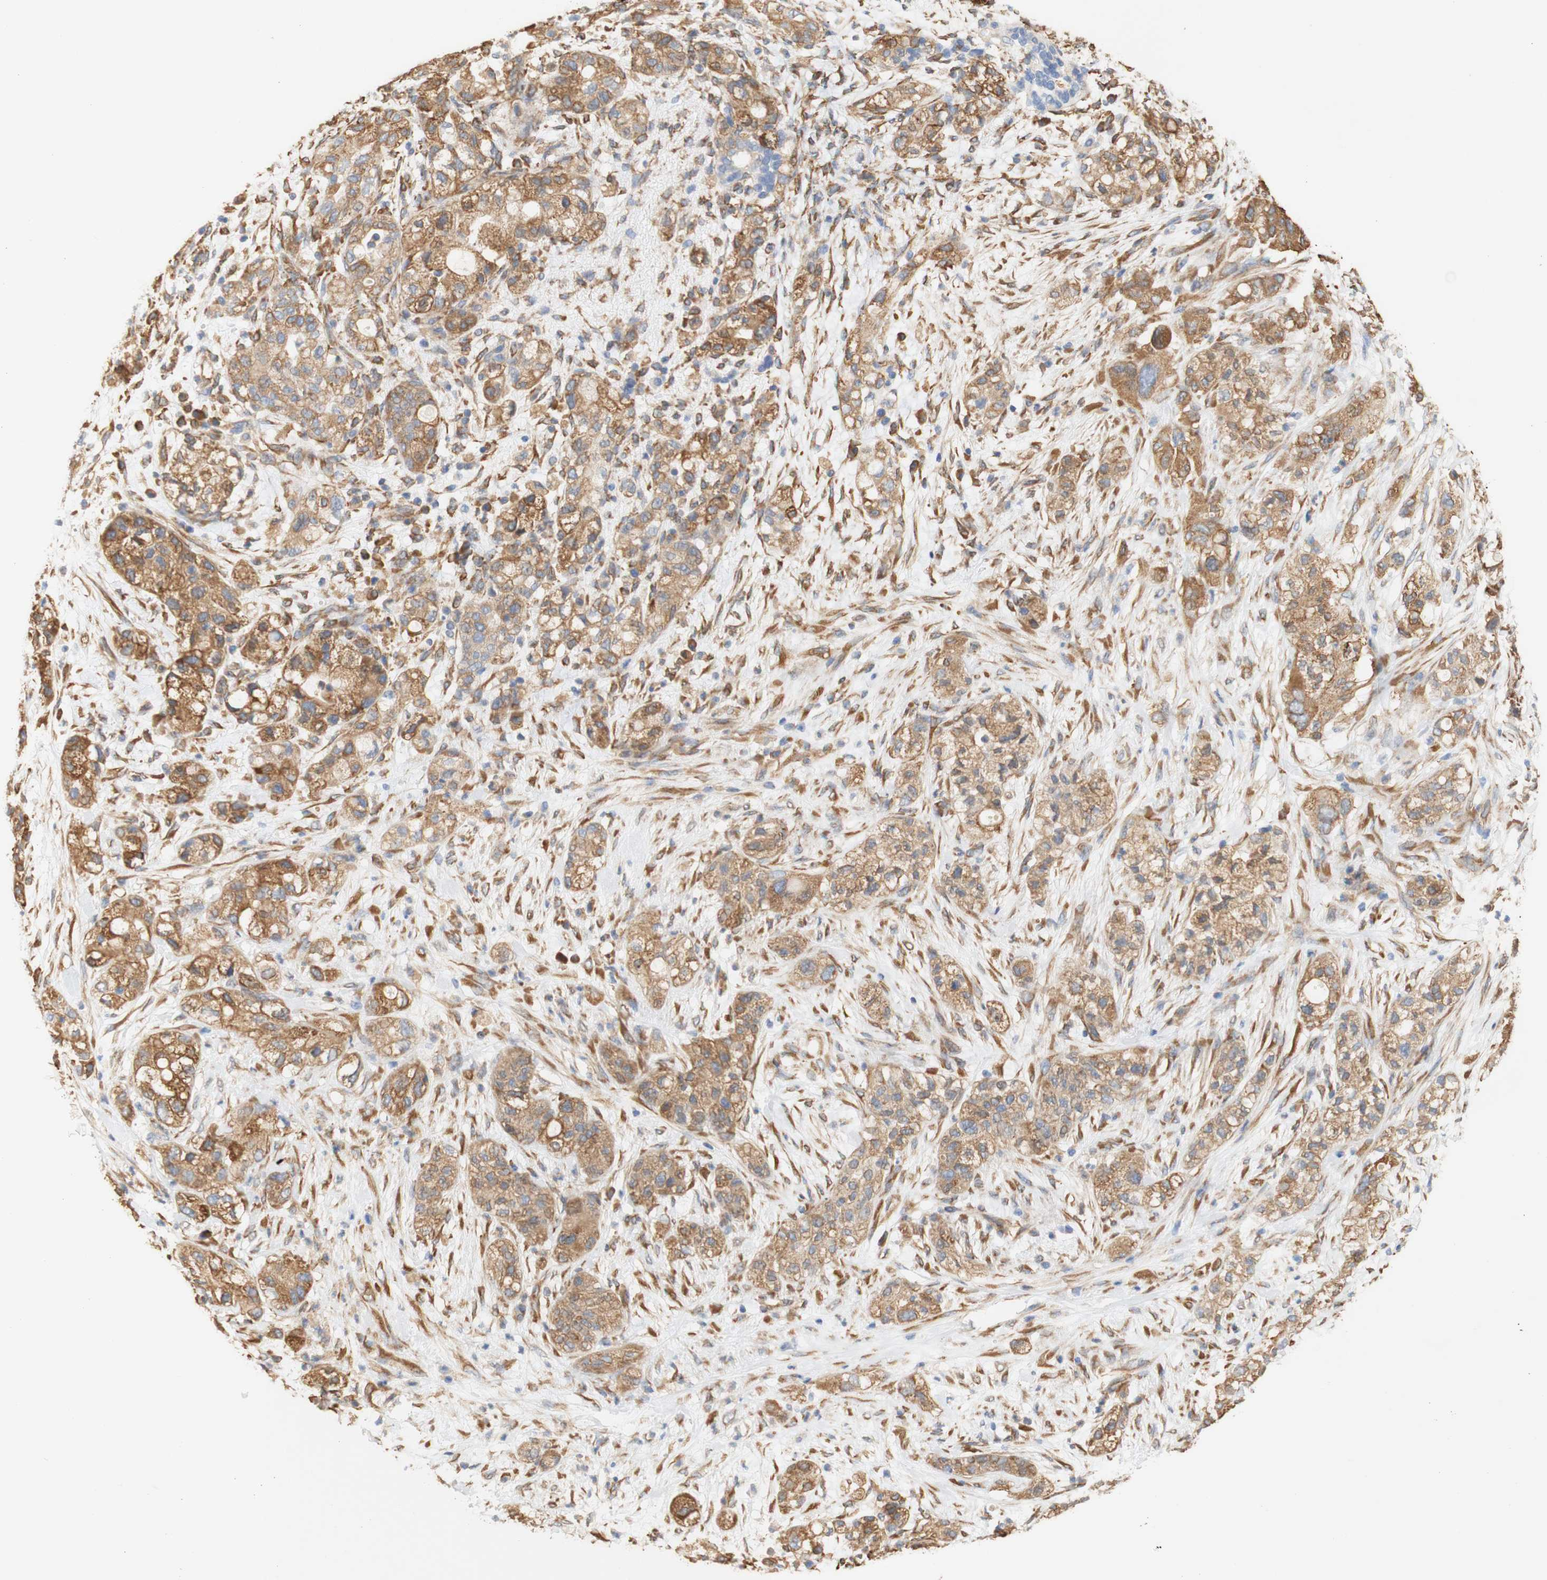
{"staining": {"intensity": "moderate", "quantity": ">75%", "location": "cytoplasmic/membranous"}, "tissue": "pancreatic cancer", "cell_type": "Tumor cells", "image_type": "cancer", "snomed": [{"axis": "morphology", "description": "Adenocarcinoma, NOS"}, {"axis": "topography", "description": "Pancreas"}], "caption": "Brown immunohistochemical staining in human pancreatic cancer (adenocarcinoma) exhibits moderate cytoplasmic/membranous positivity in about >75% of tumor cells.", "gene": "EIF2AK4", "patient": {"sex": "female", "age": 78}}